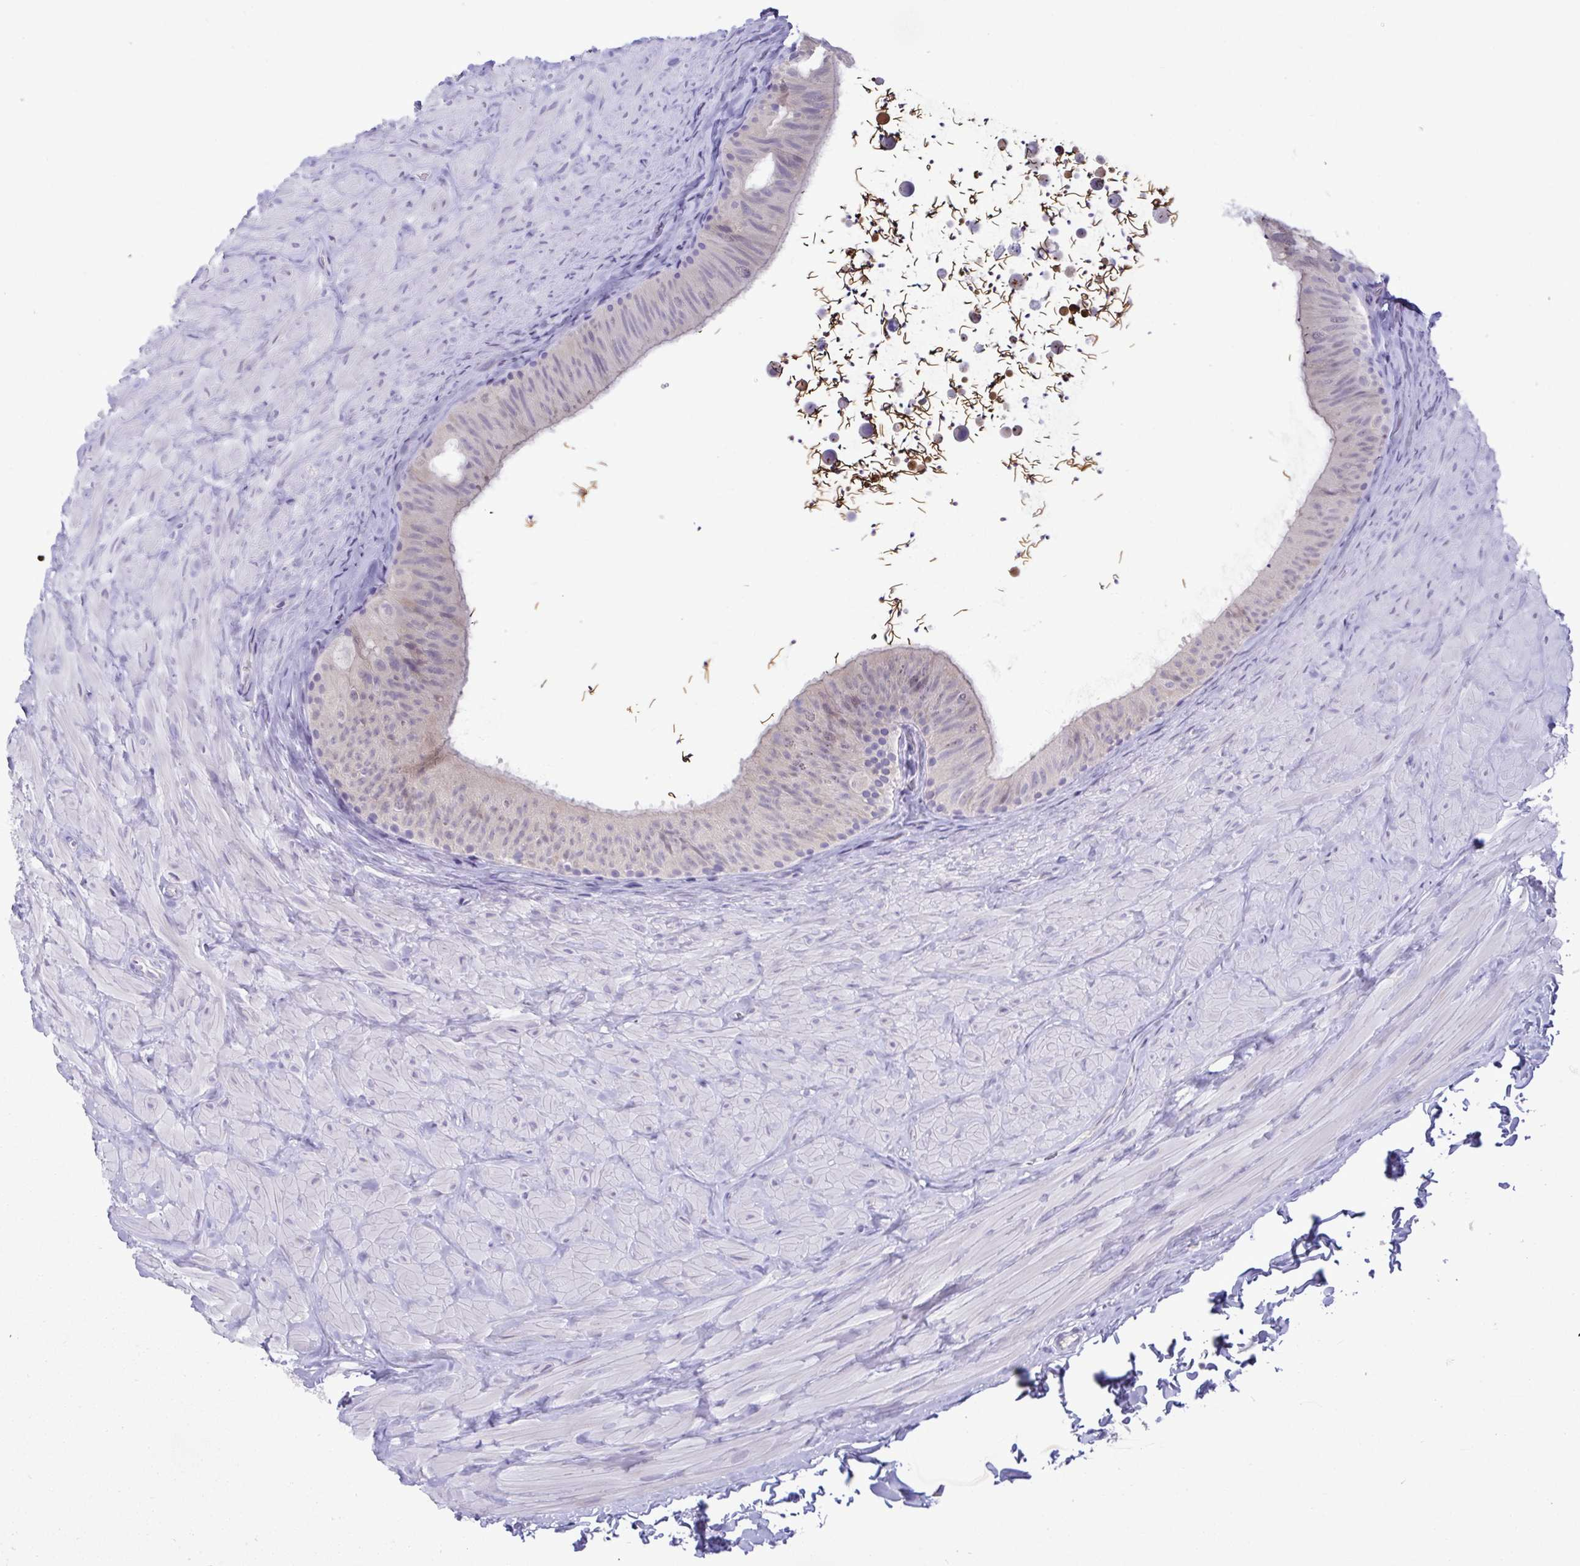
{"staining": {"intensity": "moderate", "quantity": "<25%", "location": "cytoplasmic/membranous"}, "tissue": "epididymis", "cell_type": "Glandular cells", "image_type": "normal", "snomed": [{"axis": "morphology", "description": "Normal tissue, NOS"}, {"axis": "topography", "description": "Epididymis, spermatic cord, NOS"}, {"axis": "topography", "description": "Epididymis"}], "caption": "This is a photomicrograph of immunohistochemistry (IHC) staining of benign epididymis, which shows moderate positivity in the cytoplasmic/membranous of glandular cells.", "gene": "C4orf33", "patient": {"sex": "male", "age": 31}}